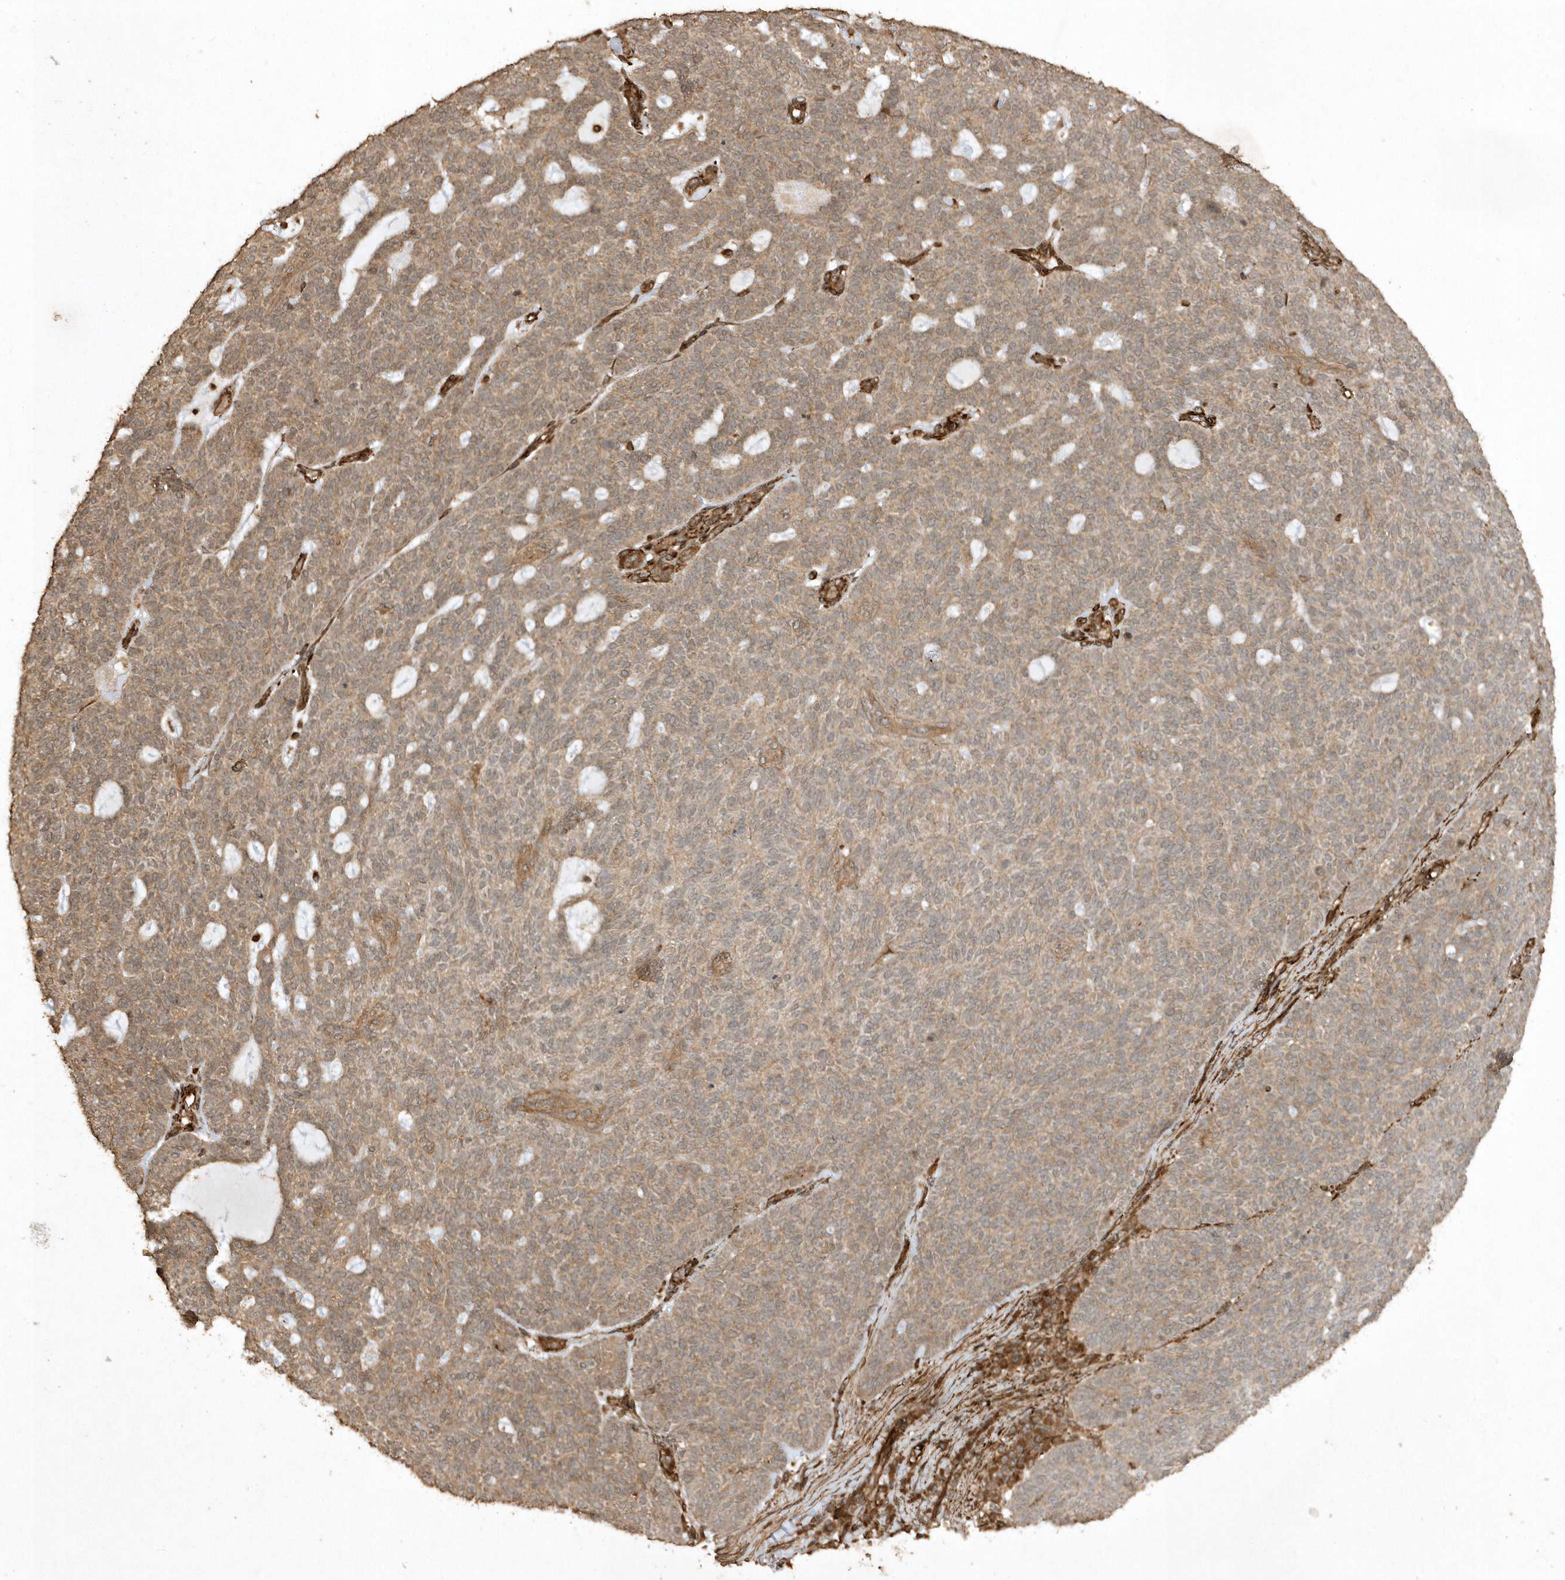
{"staining": {"intensity": "moderate", "quantity": ">75%", "location": "cytoplasmic/membranous"}, "tissue": "skin cancer", "cell_type": "Tumor cells", "image_type": "cancer", "snomed": [{"axis": "morphology", "description": "Squamous cell carcinoma, NOS"}, {"axis": "topography", "description": "Skin"}], "caption": "Immunohistochemistry (IHC) of human squamous cell carcinoma (skin) reveals medium levels of moderate cytoplasmic/membranous staining in about >75% of tumor cells. (DAB IHC, brown staining for protein, blue staining for nuclei).", "gene": "AVPI1", "patient": {"sex": "female", "age": 90}}